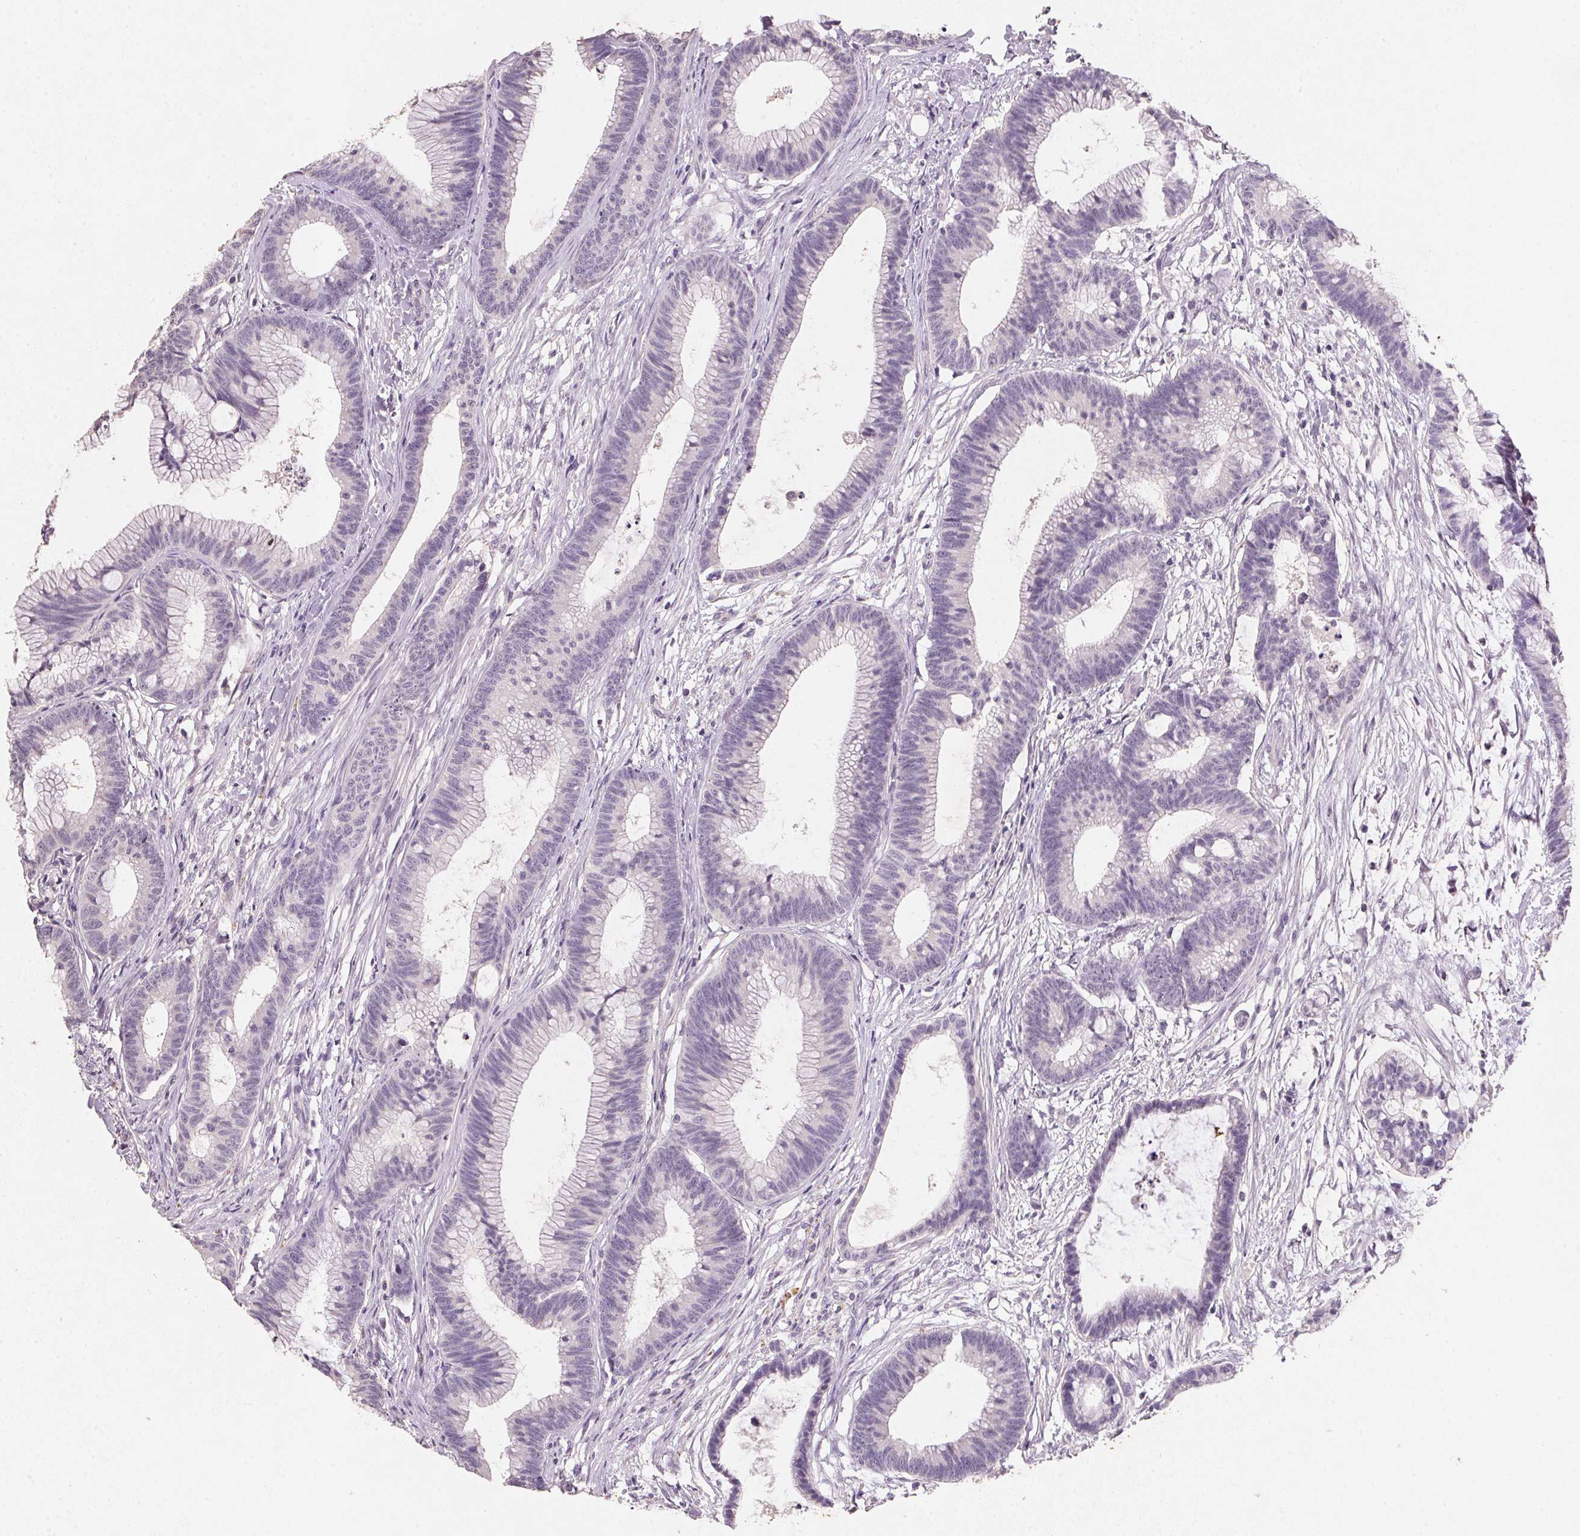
{"staining": {"intensity": "negative", "quantity": "none", "location": "none"}, "tissue": "colorectal cancer", "cell_type": "Tumor cells", "image_type": "cancer", "snomed": [{"axis": "morphology", "description": "Adenocarcinoma, NOS"}, {"axis": "topography", "description": "Colon"}], "caption": "An IHC image of colorectal cancer (adenocarcinoma) is shown. There is no staining in tumor cells of colorectal cancer (adenocarcinoma). Brightfield microscopy of immunohistochemistry (IHC) stained with DAB (brown) and hematoxylin (blue), captured at high magnification.", "gene": "CXCL5", "patient": {"sex": "female", "age": 78}}